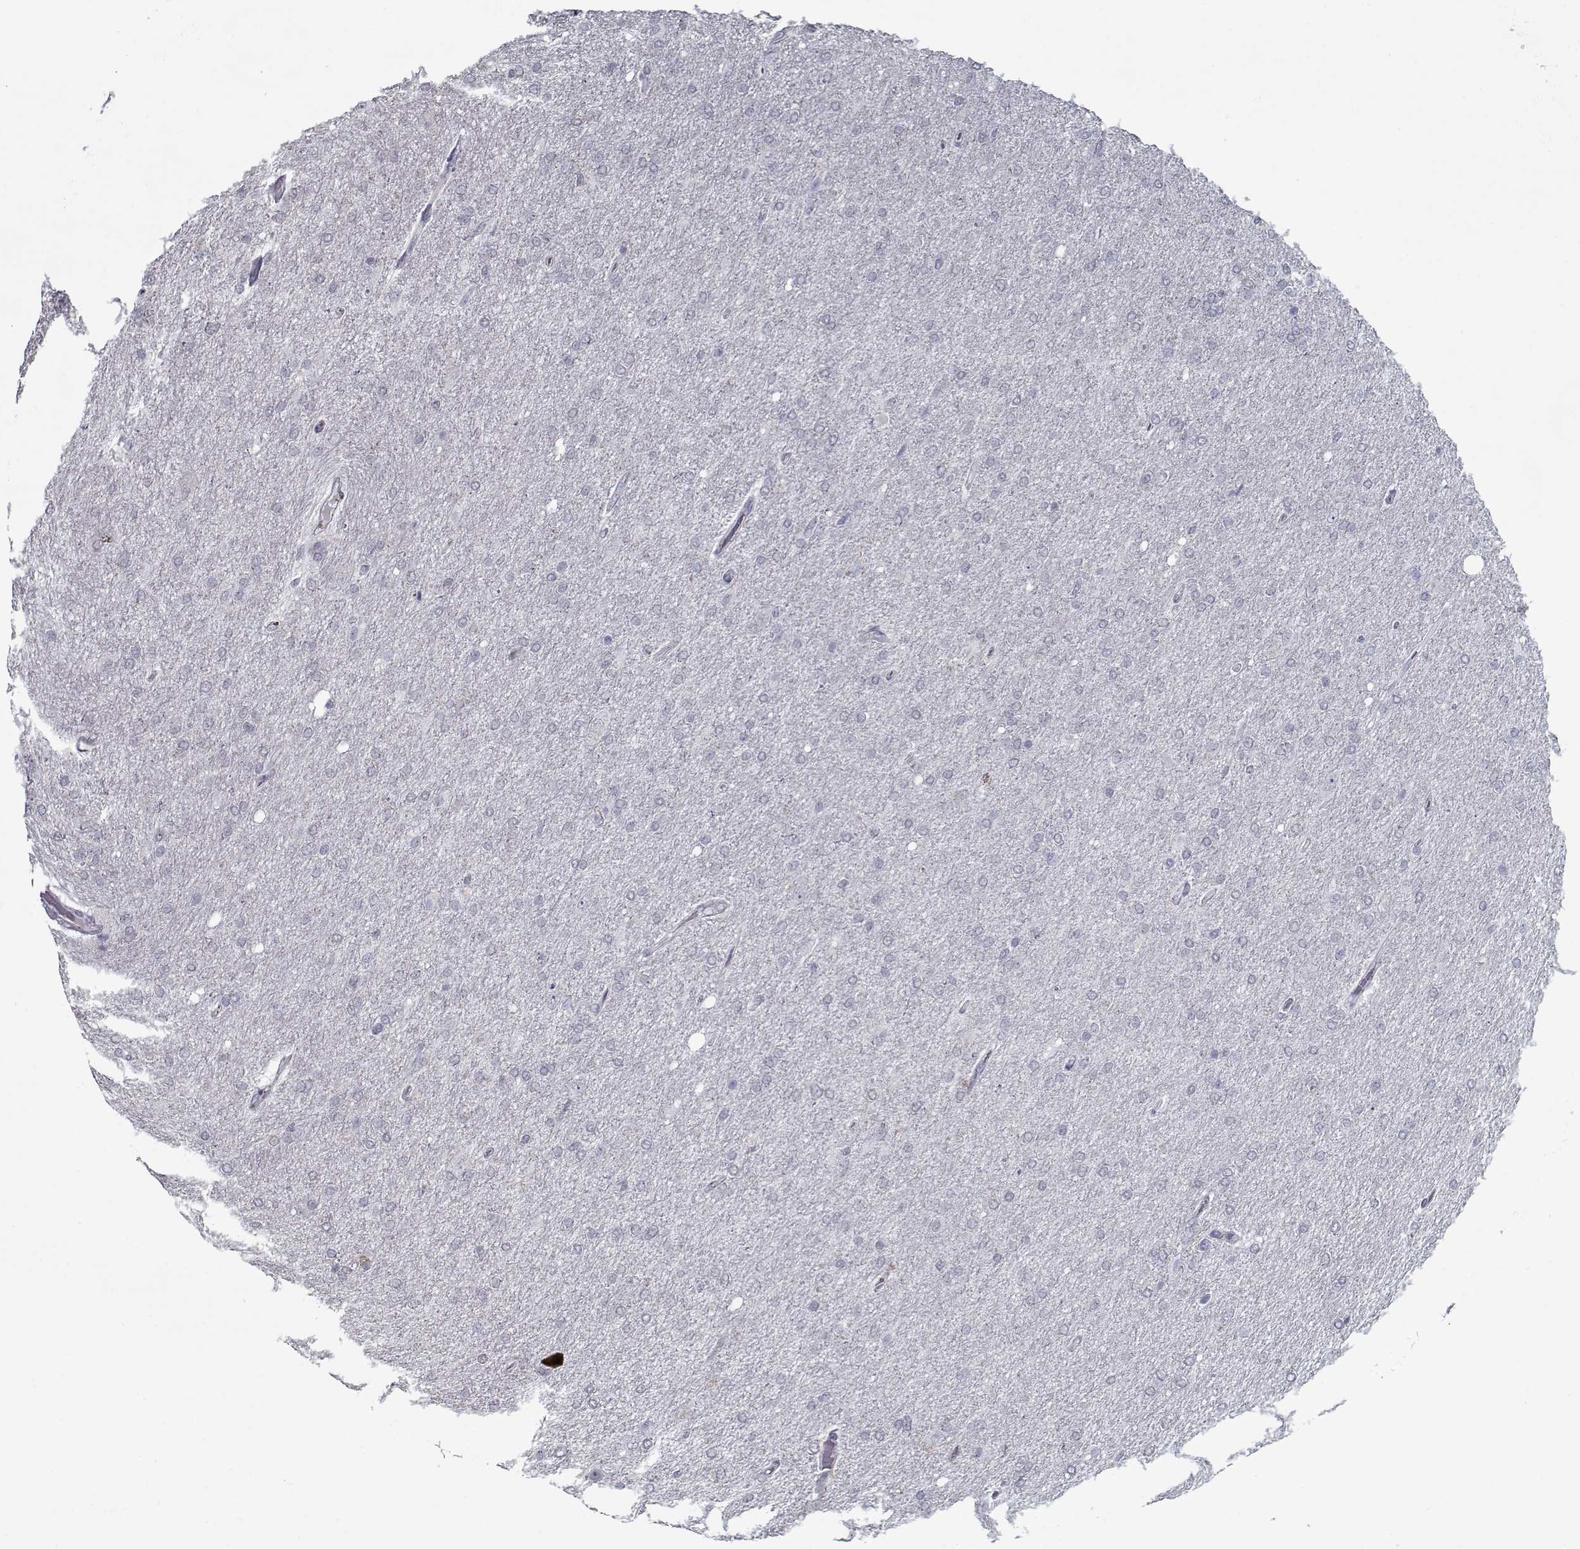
{"staining": {"intensity": "negative", "quantity": "none", "location": "none"}, "tissue": "glioma", "cell_type": "Tumor cells", "image_type": "cancer", "snomed": [{"axis": "morphology", "description": "Glioma, malignant, High grade"}, {"axis": "topography", "description": "Cerebral cortex"}], "caption": "The histopathology image exhibits no staining of tumor cells in glioma. Brightfield microscopy of immunohistochemistry stained with DAB (brown) and hematoxylin (blue), captured at high magnification.", "gene": "SEC16B", "patient": {"sex": "male", "age": 70}}